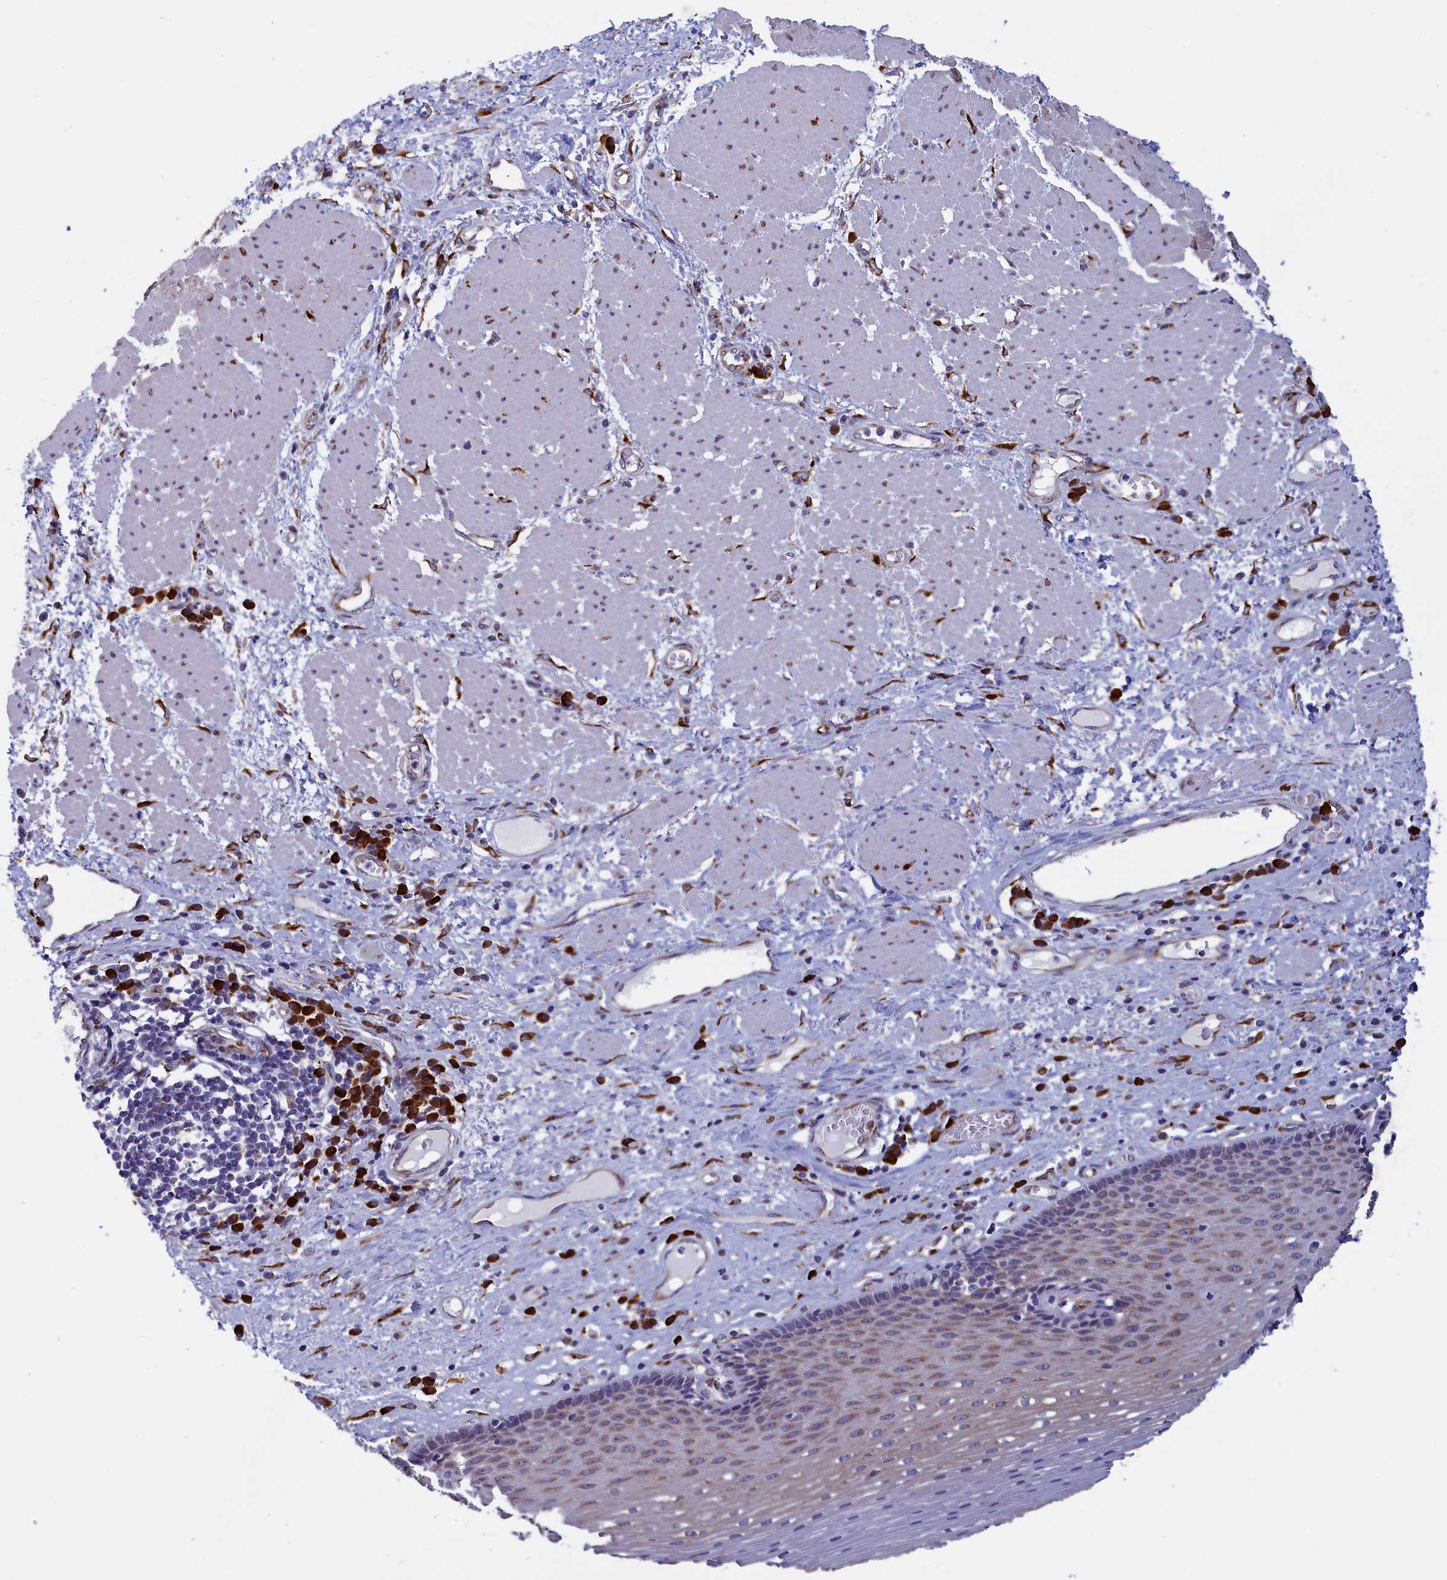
{"staining": {"intensity": "moderate", "quantity": "25%-75%", "location": "cytoplasmic/membranous"}, "tissue": "esophagus", "cell_type": "Squamous epithelial cells", "image_type": "normal", "snomed": [{"axis": "morphology", "description": "Normal tissue, NOS"}, {"axis": "morphology", "description": "Adenocarcinoma, NOS"}, {"axis": "topography", "description": "Esophagus"}], "caption": "Esophagus stained with a protein marker displays moderate staining in squamous epithelial cells.", "gene": "CCDC68", "patient": {"sex": "male", "age": 62}}